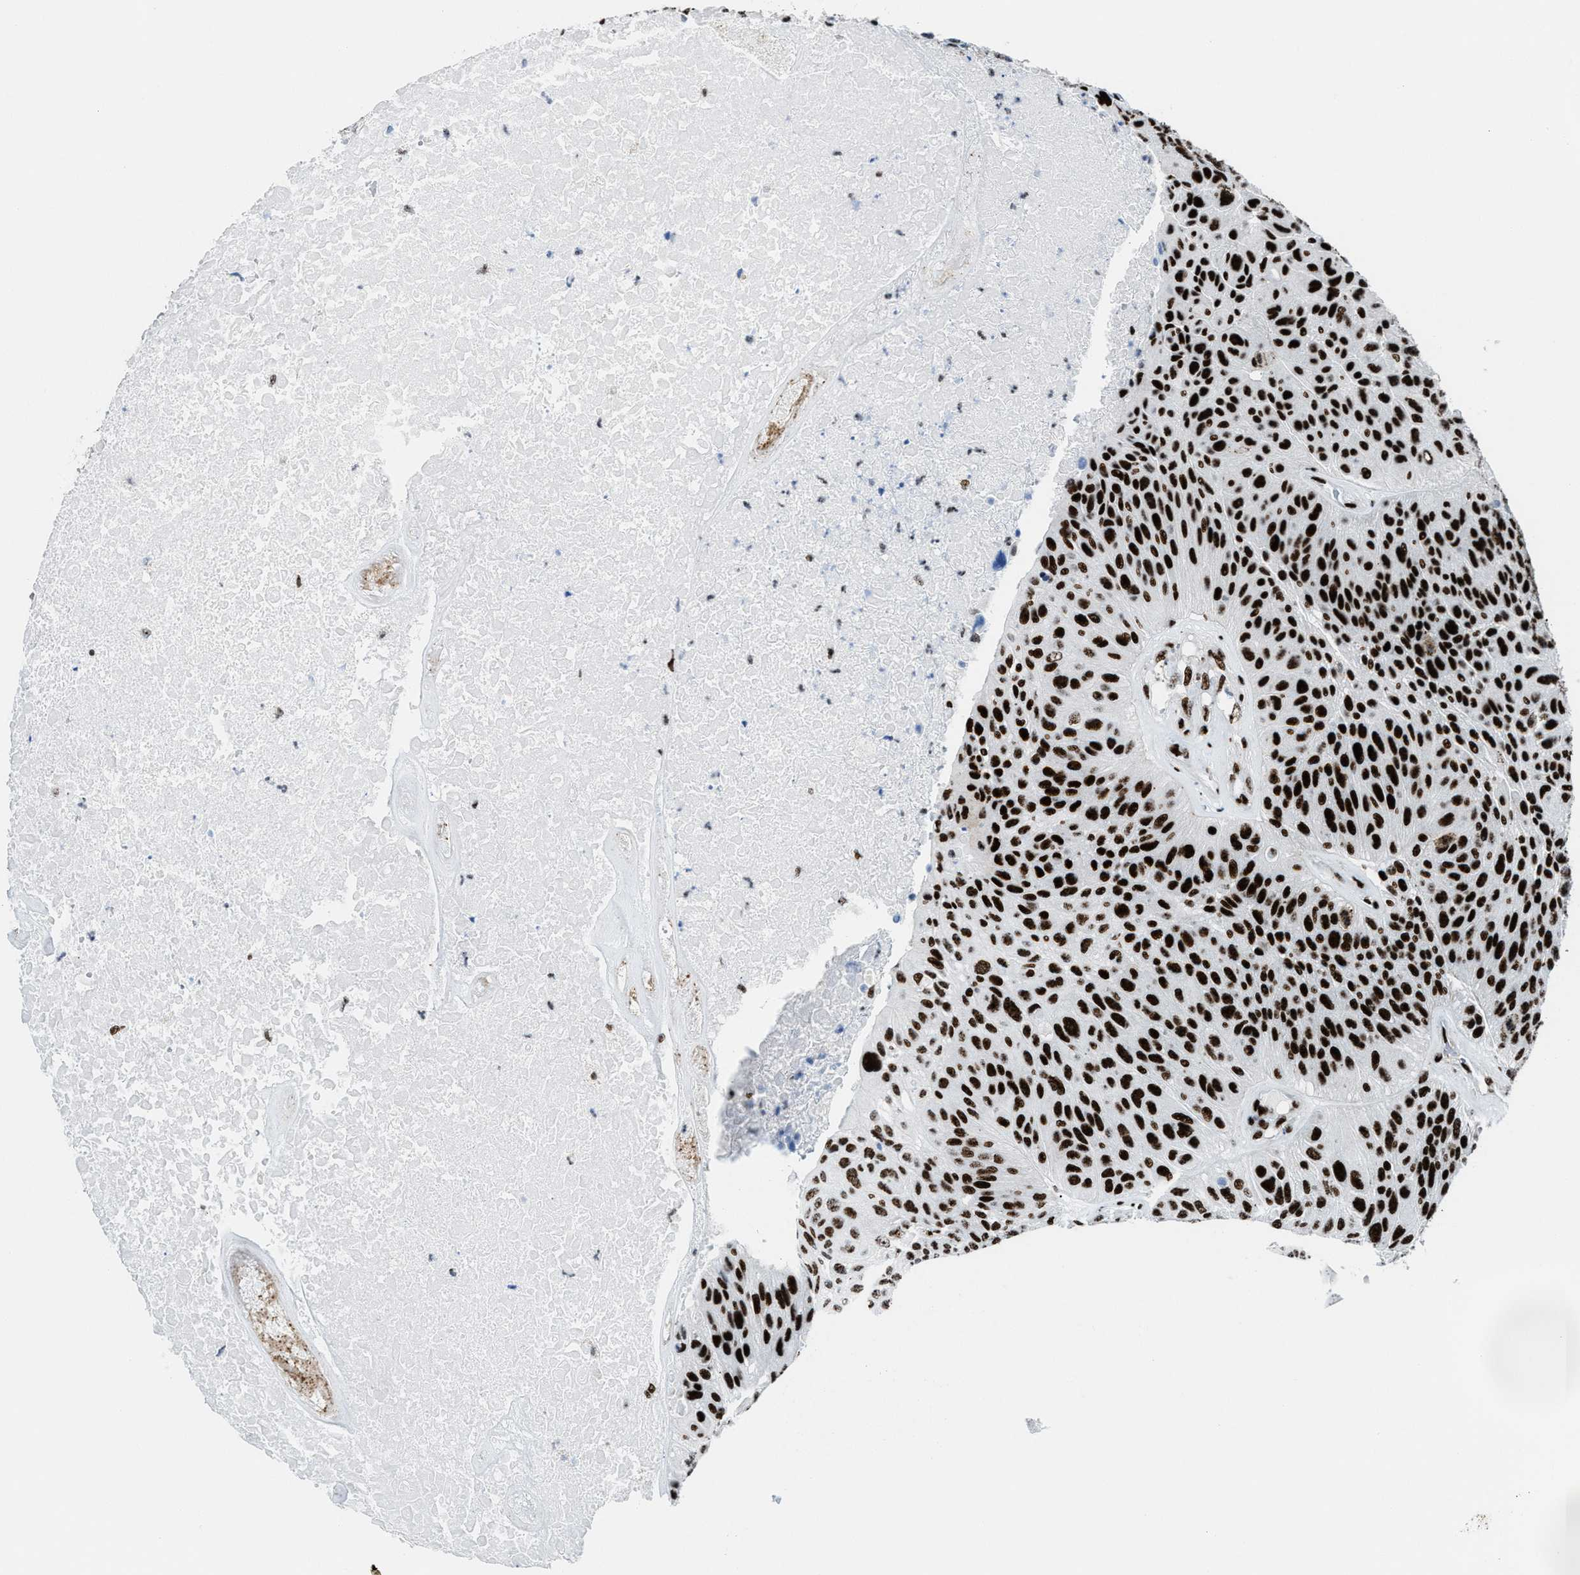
{"staining": {"intensity": "strong", "quantity": ">75%", "location": "nuclear"}, "tissue": "urothelial cancer", "cell_type": "Tumor cells", "image_type": "cancer", "snomed": [{"axis": "morphology", "description": "Urothelial carcinoma, High grade"}, {"axis": "topography", "description": "Urinary bladder"}], "caption": "Urothelial cancer stained with DAB immunohistochemistry demonstrates high levels of strong nuclear expression in about >75% of tumor cells. The staining is performed using DAB brown chromogen to label protein expression. The nuclei are counter-stained blue using hematoxylin.", "gene": "NONO", "patient": {"sex": "male", "age": 66}}